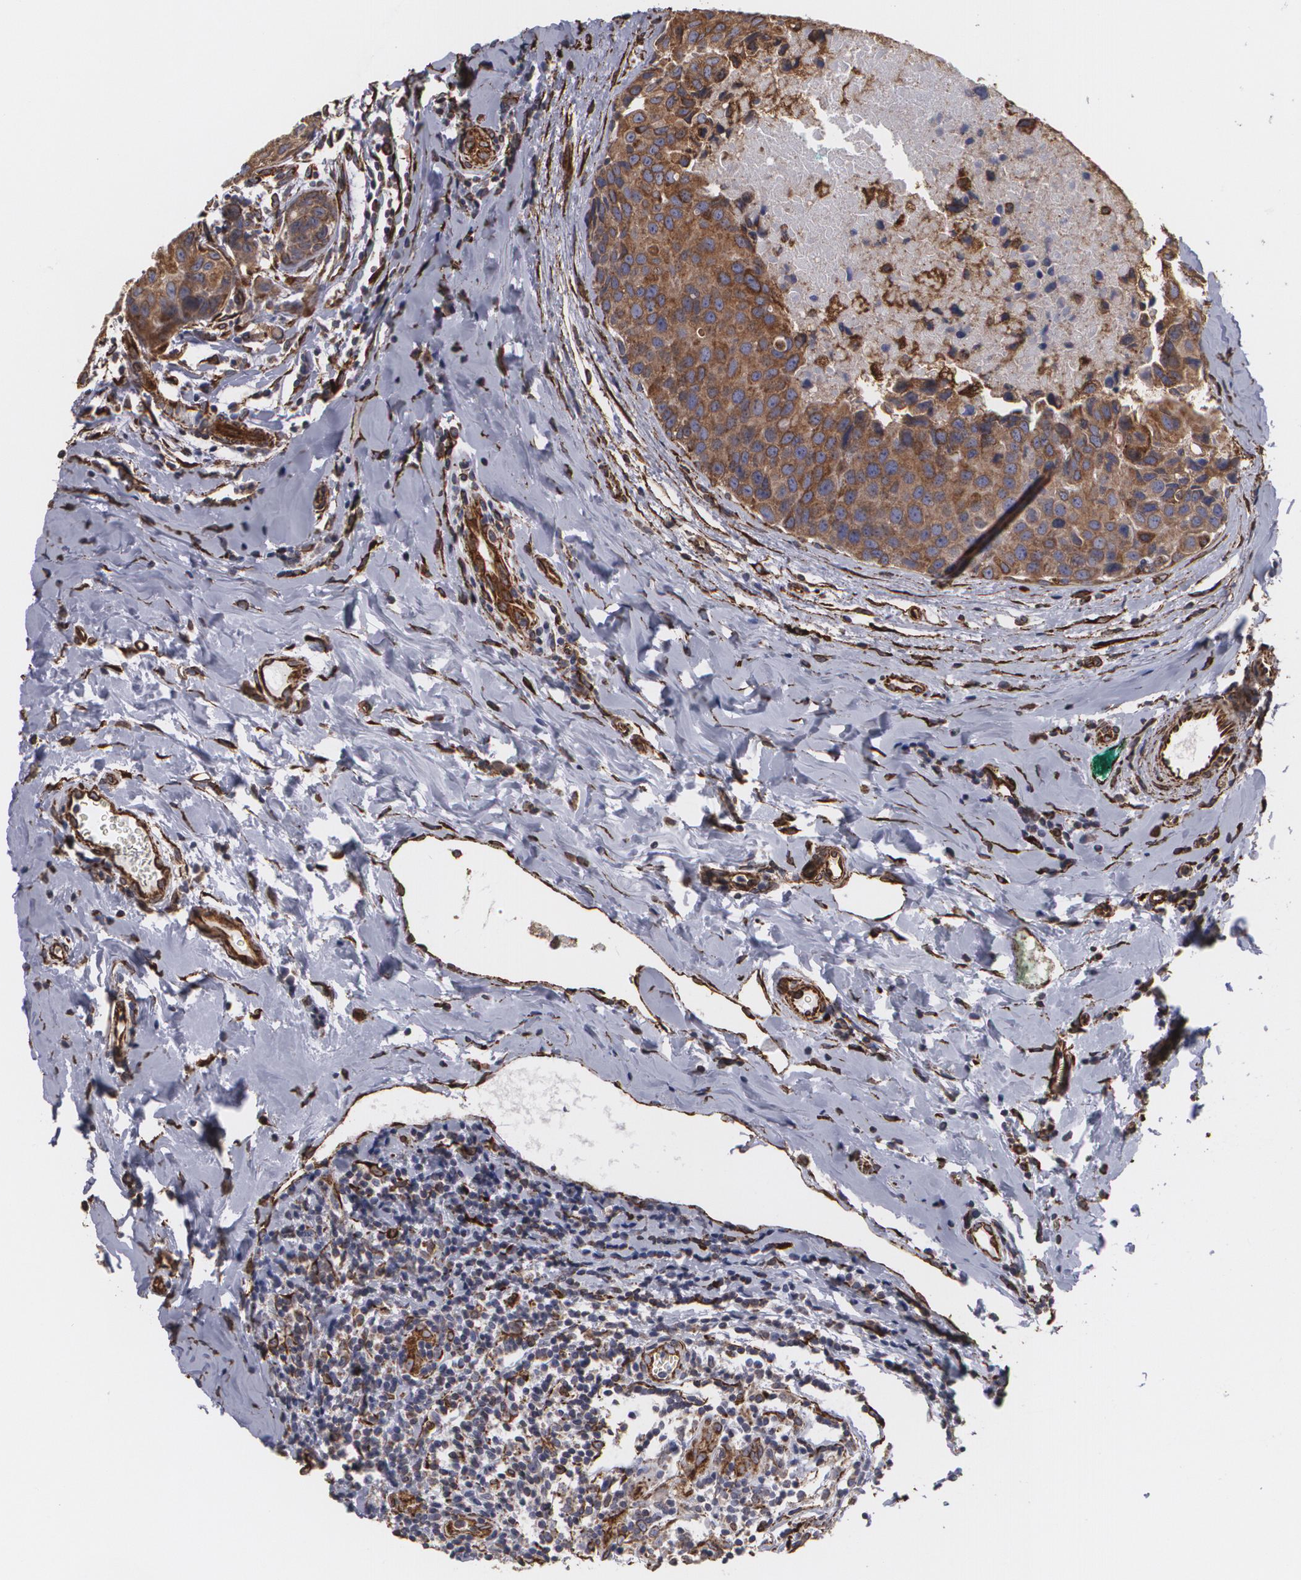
{"staining": {"intensity": "strong", "quantity": ">75%", "location": "cytoplasmic/membranous"}, "tissue": "breast cancer", "cell_type": "Tumor cells", "image_type": "cancer", "snomed": [{"axis": "morphology", "description": "Duct carcinoma"}, {"axis": "topography", "description": "Breast"}], "caption": "High-power microscopy captured an immunohistochemistry image of breast infiltrating ductal carcinoma, revealing strong cytoplasmic/membranous staining in approximately >75% of tumor cells.", "gene": "CYB5R3", "patient": {"sex": "female", "age": 24}}